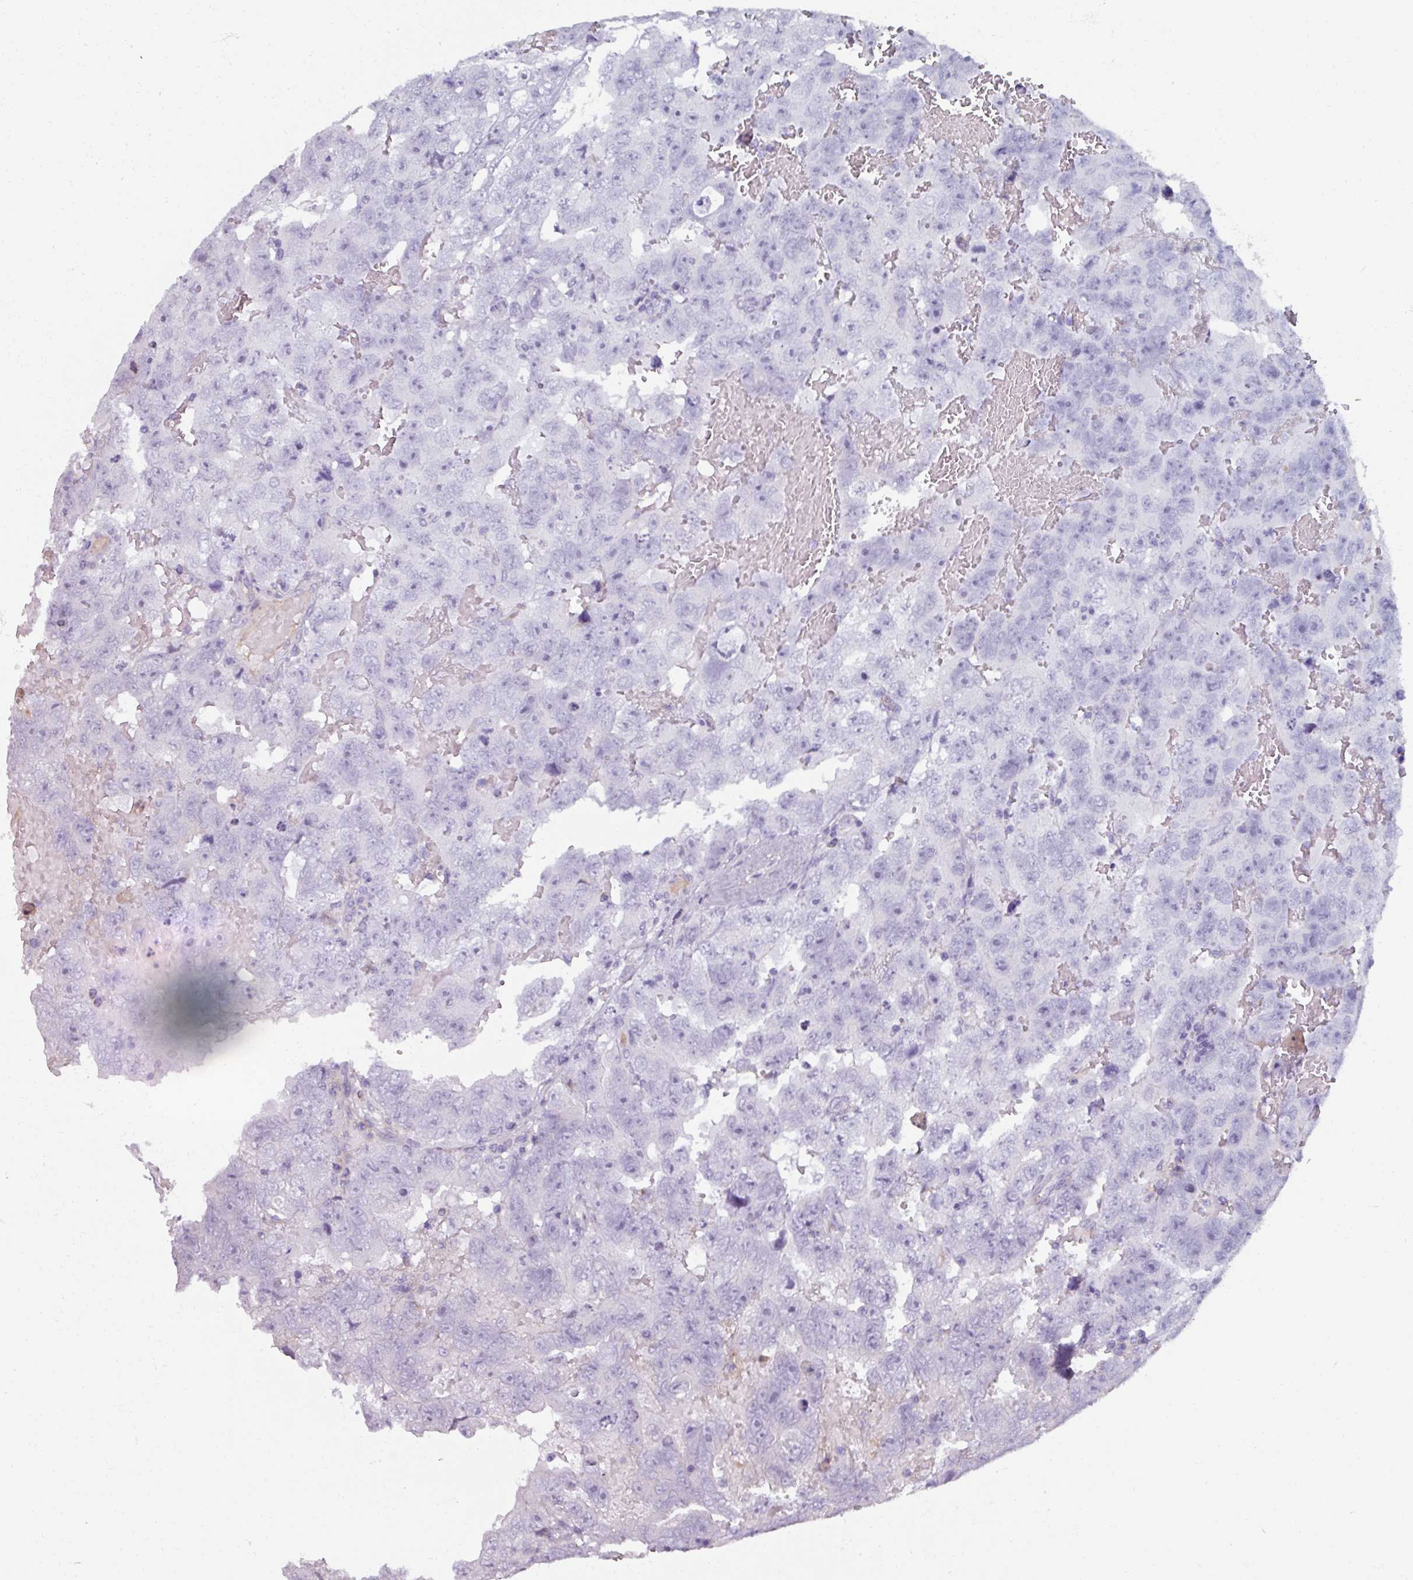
{"staining": {"intensity": "negative", "quantity": "none", "location": "none"}, "tissue": "testis cancer", "cell_type": "Tumor cells", "image_type": "cancer", "snomed": [{"axis": "morphology", "description": "Carcinoma, Embryonal, NOS"}, {"axis": "topography", "description": "Testis"}], "caption": "Immunohistochemistry (IHC) micrograph of neoplastic tissue: human testis embryonal carcinoma stained with DAB (3,3'-diaminobenzidine) reveals no significant protein staining in tumor cells.", "gene": "SPESP1", "patient": {"sex": "male", "age": 45}}